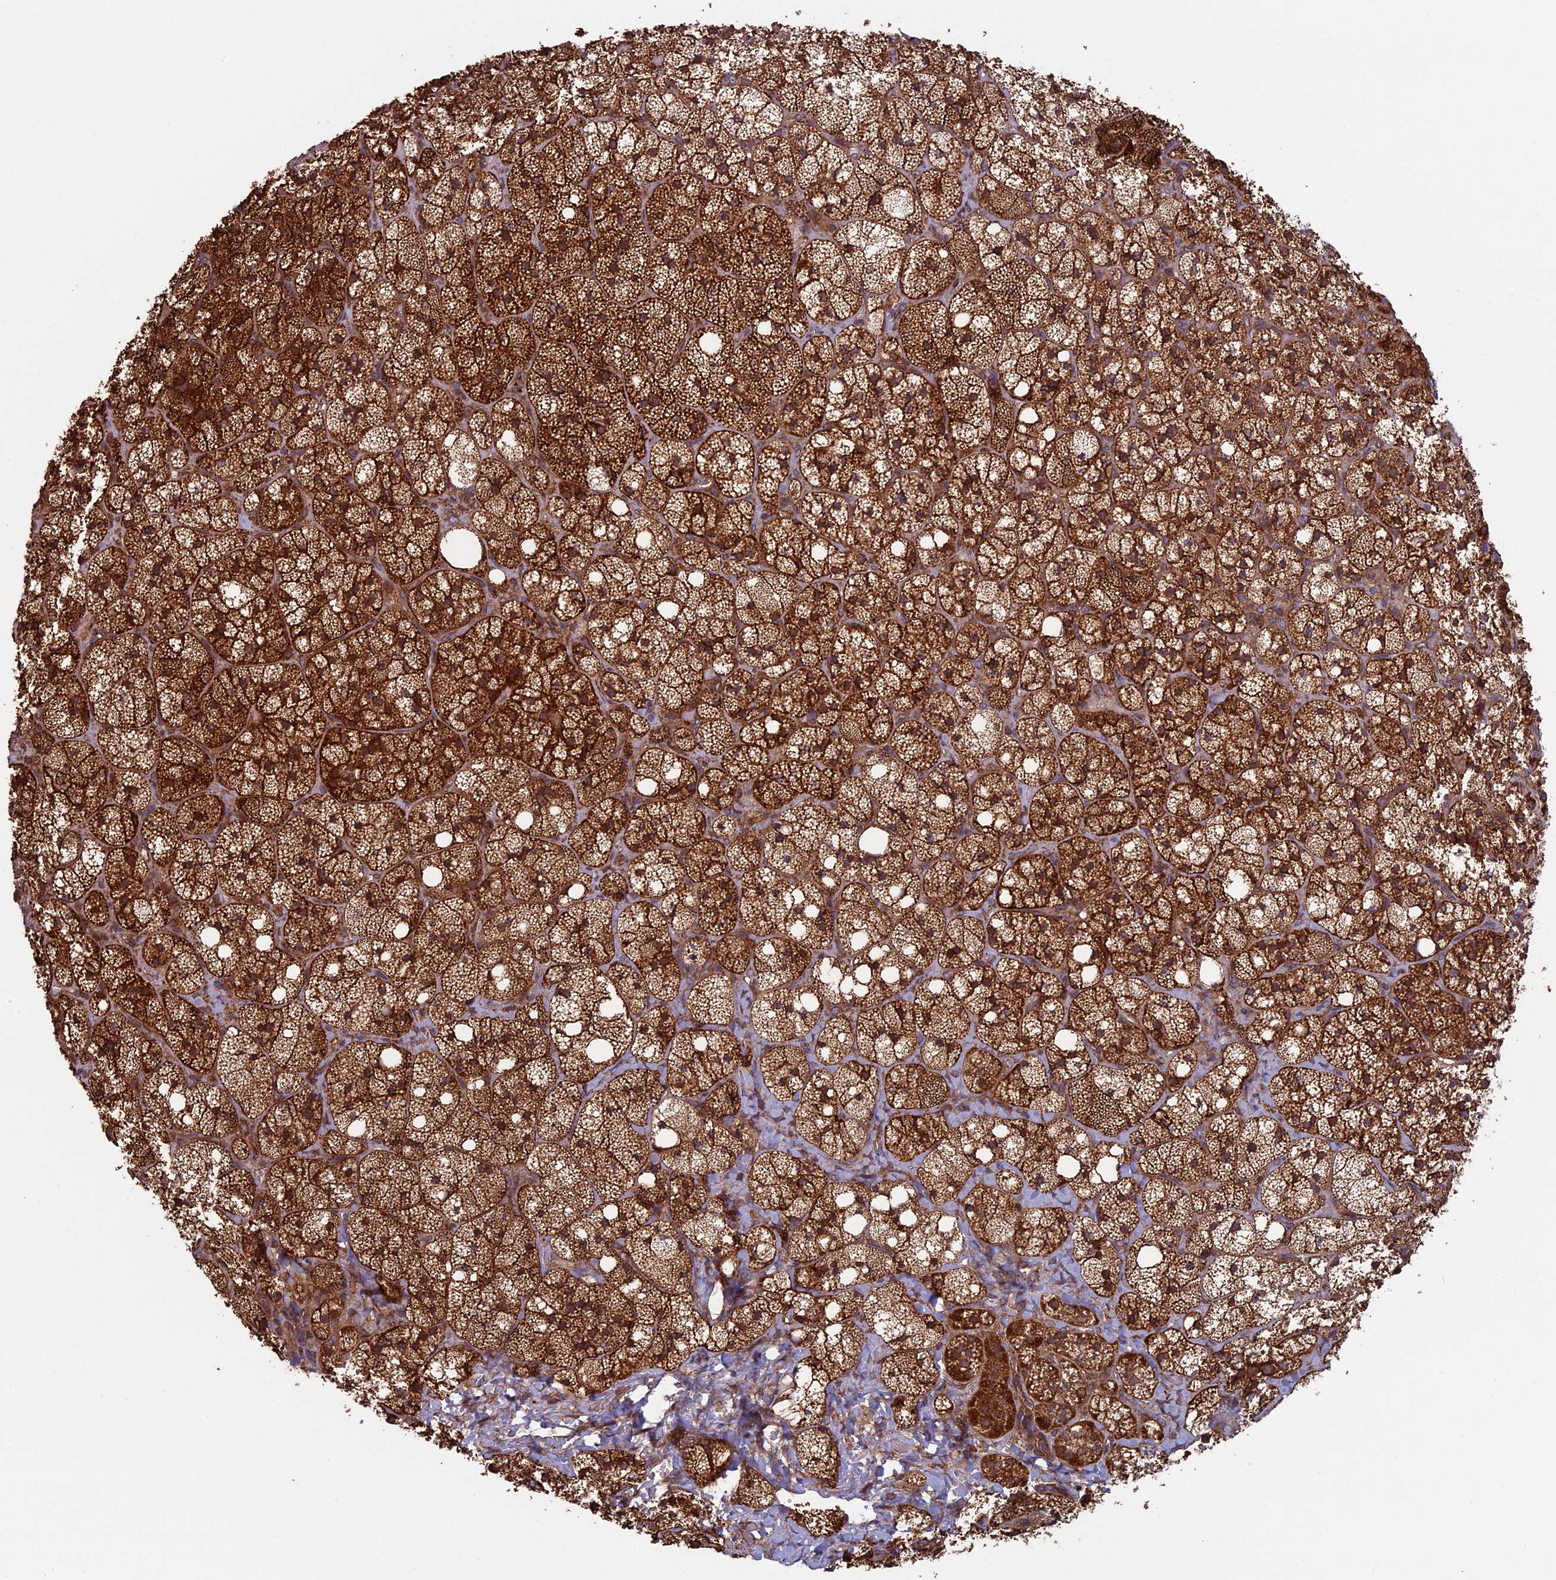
{"staining": {"intensity": "strong", "quantity": ">75%", "location": "cytoplasmic/membranous"}, "tissue": "adrenal gland", "cell_type": "Glandular cells", "image_type": "normal", "snomed": [{"axis": "morphology", "description": "Normal tissue, NOS"}, {"axis": "topography", "description": "Adrenal gland"}], "caption": "A photomicrograph of human adrenal gland stained for a protein exhibits strong cytoplasmic/membranous brown staining in glandular cells. (DAB = brown stain, brightfield microscopy at high magnification).", "gene": "CCDC8", "patient": {"sex": "male", "age": 61}}